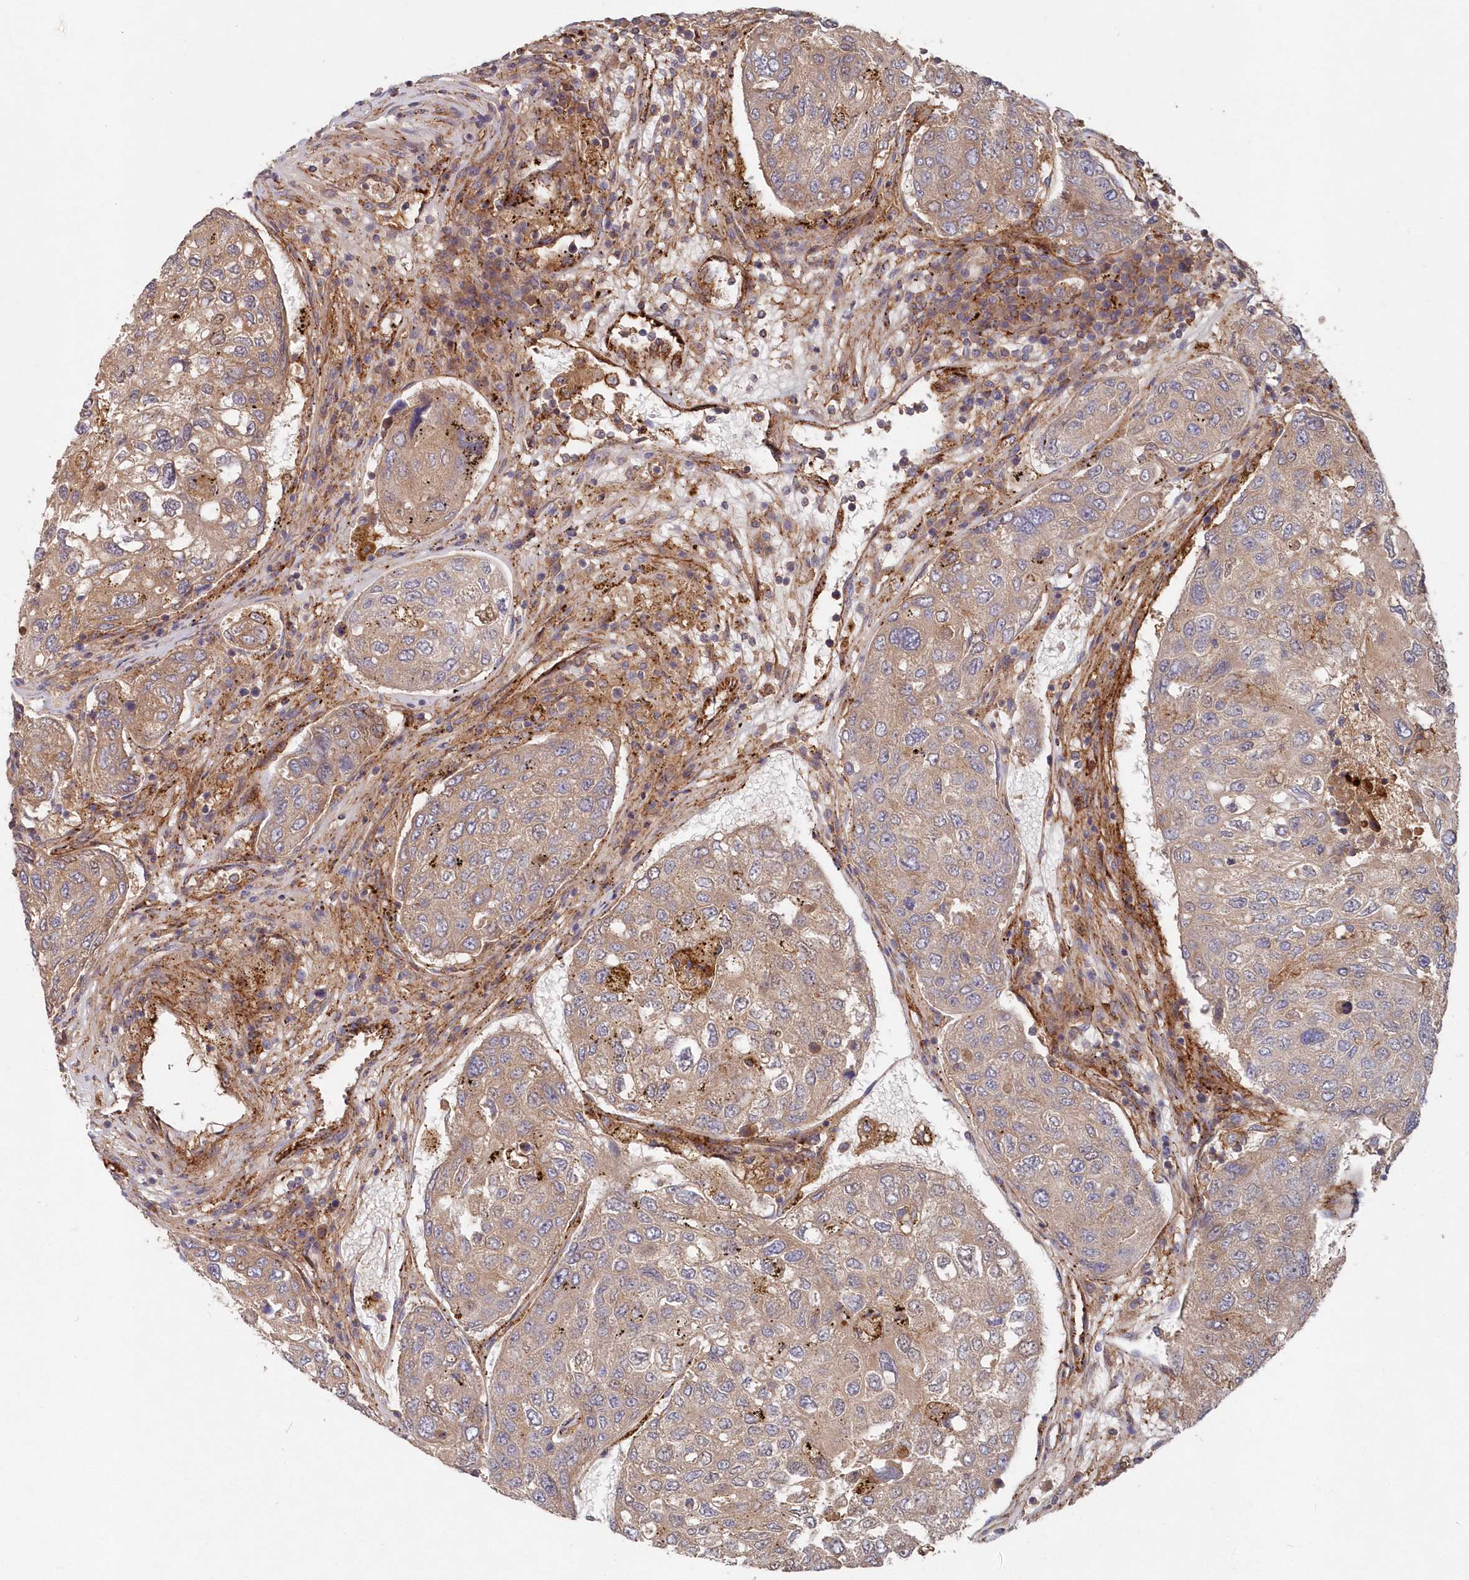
{"staining": {"intensity": "weak", "quantity": ">75%", "location": "cytoplasmic/membranous"}, "tissue": "urothelial cancer", "cell_type": "Tumor cells", "image_type": "cancer", "snomed": [{"axis": "morphology", "description": "Urothelial carcinoma, High grade"}, {"axis": "topography", "description": "Lymph node"}, {"axis": "topography", "description": "Urinary bladder"}], "caption": "Immunohistochemistry (IHC) histopathology image of neoplastic tissue: human high-grade urothelial carcinoma stained using immunohistochemistry demonstrates low levels of weak protein expression localized specifically in the cytoplasmic/membranous of tumor cells, appearing as a cytoplasmic/membranous brown color.", "gene": "ABHD14B", "patient": {"sex": "male", "age": 51}}